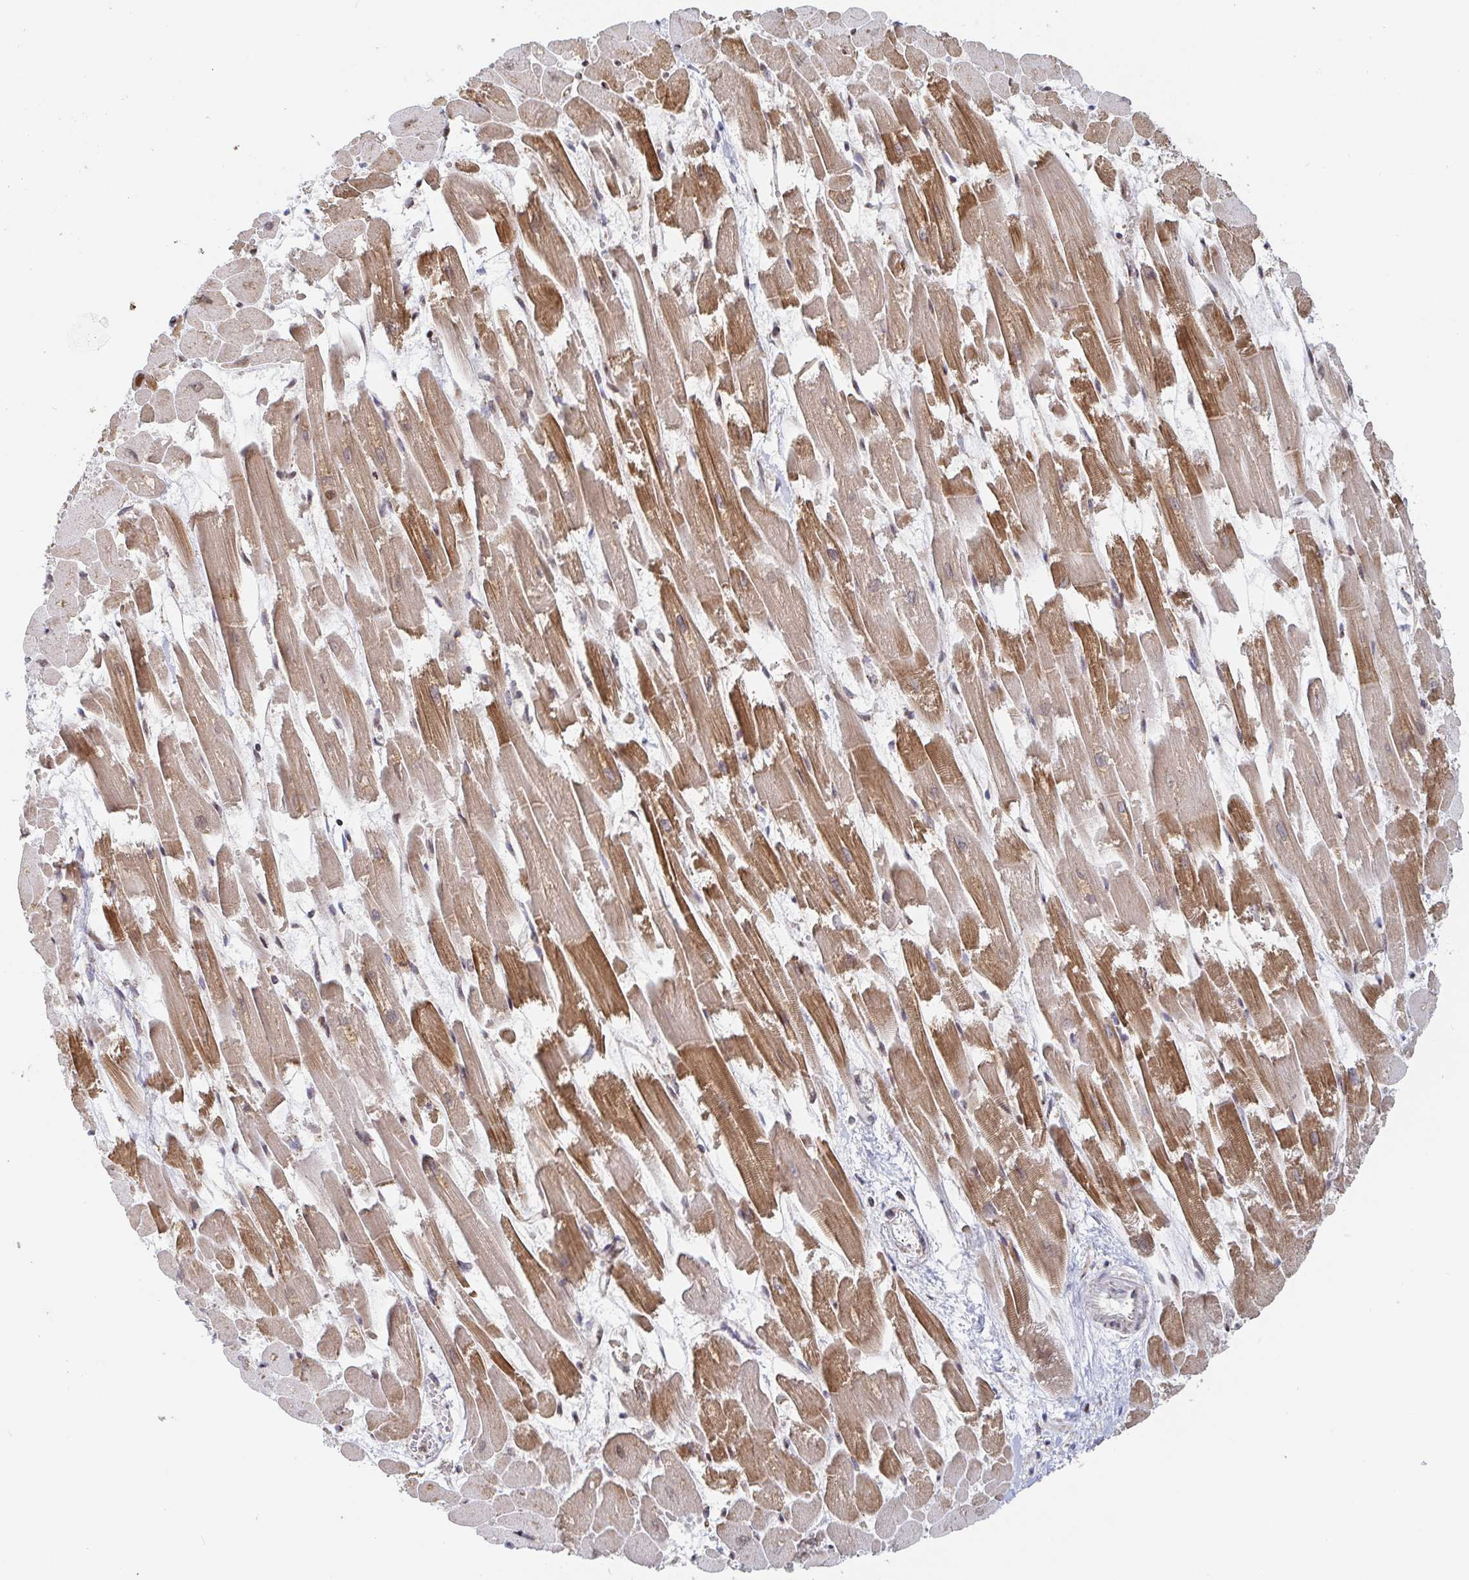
{"staining": {"intensity": "moderate", "quantity": ">75%", "location": "cytoplasmic/membranous"}, "tissue": "heart muscle", "cell_type": "Cardiomyocytes", "image_type": "normal", "snomed": [{"axis": "morphology", "description": "Normal tissue, NOS"}, {"axis": "topography", "description": "Heart"}], "caption": "Immunohistochemistry (IHC) micrograph of normal human heart muscle stained for a protein (brown), which exhibits medium levels of moderate cytoplasmic/membranous expression in about >75% of cardiomyocytes.", "gene": "STARD8", "patient": {"sex": "female", "age": 52}}